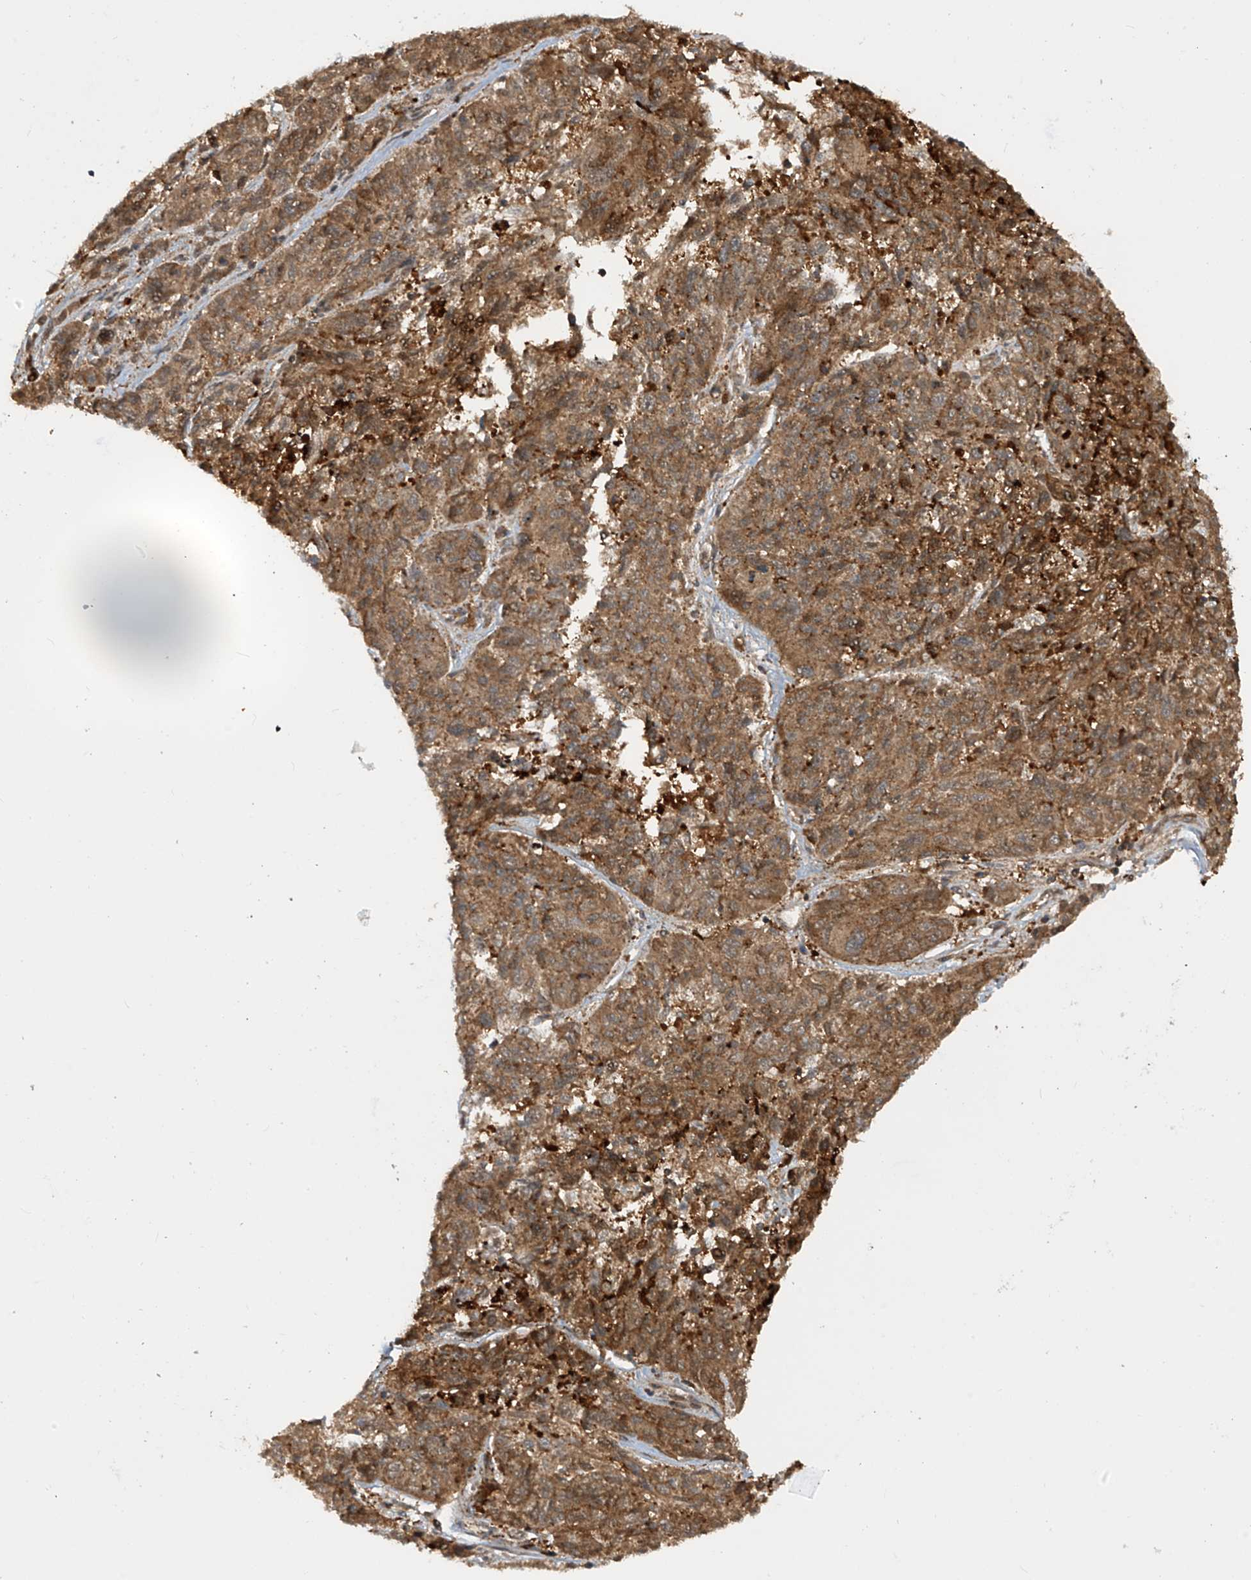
{"staining": {"intensity": "moderate", "quantity": ">75%", "location": "cytoplasmic/membranous,nuclear"}, "tissue": "melanoma", "cell_type": "Tumor cells", "image_type": "cancer", "snomed": [{"axis": "morphology", "description": "Malignant melanoma, NOS"}, {"axis": "topography", "description": "Skin"}], "caption": "A photomicrograph showing moderate cytoplasmic/membranous and nuclear positivity in about >75% of tumor cells in malignant melanoma, as visualized by brown immunohistochemical staining.", "gene": "LAGE3", "patient": {"sex": "male", "age": 53}}